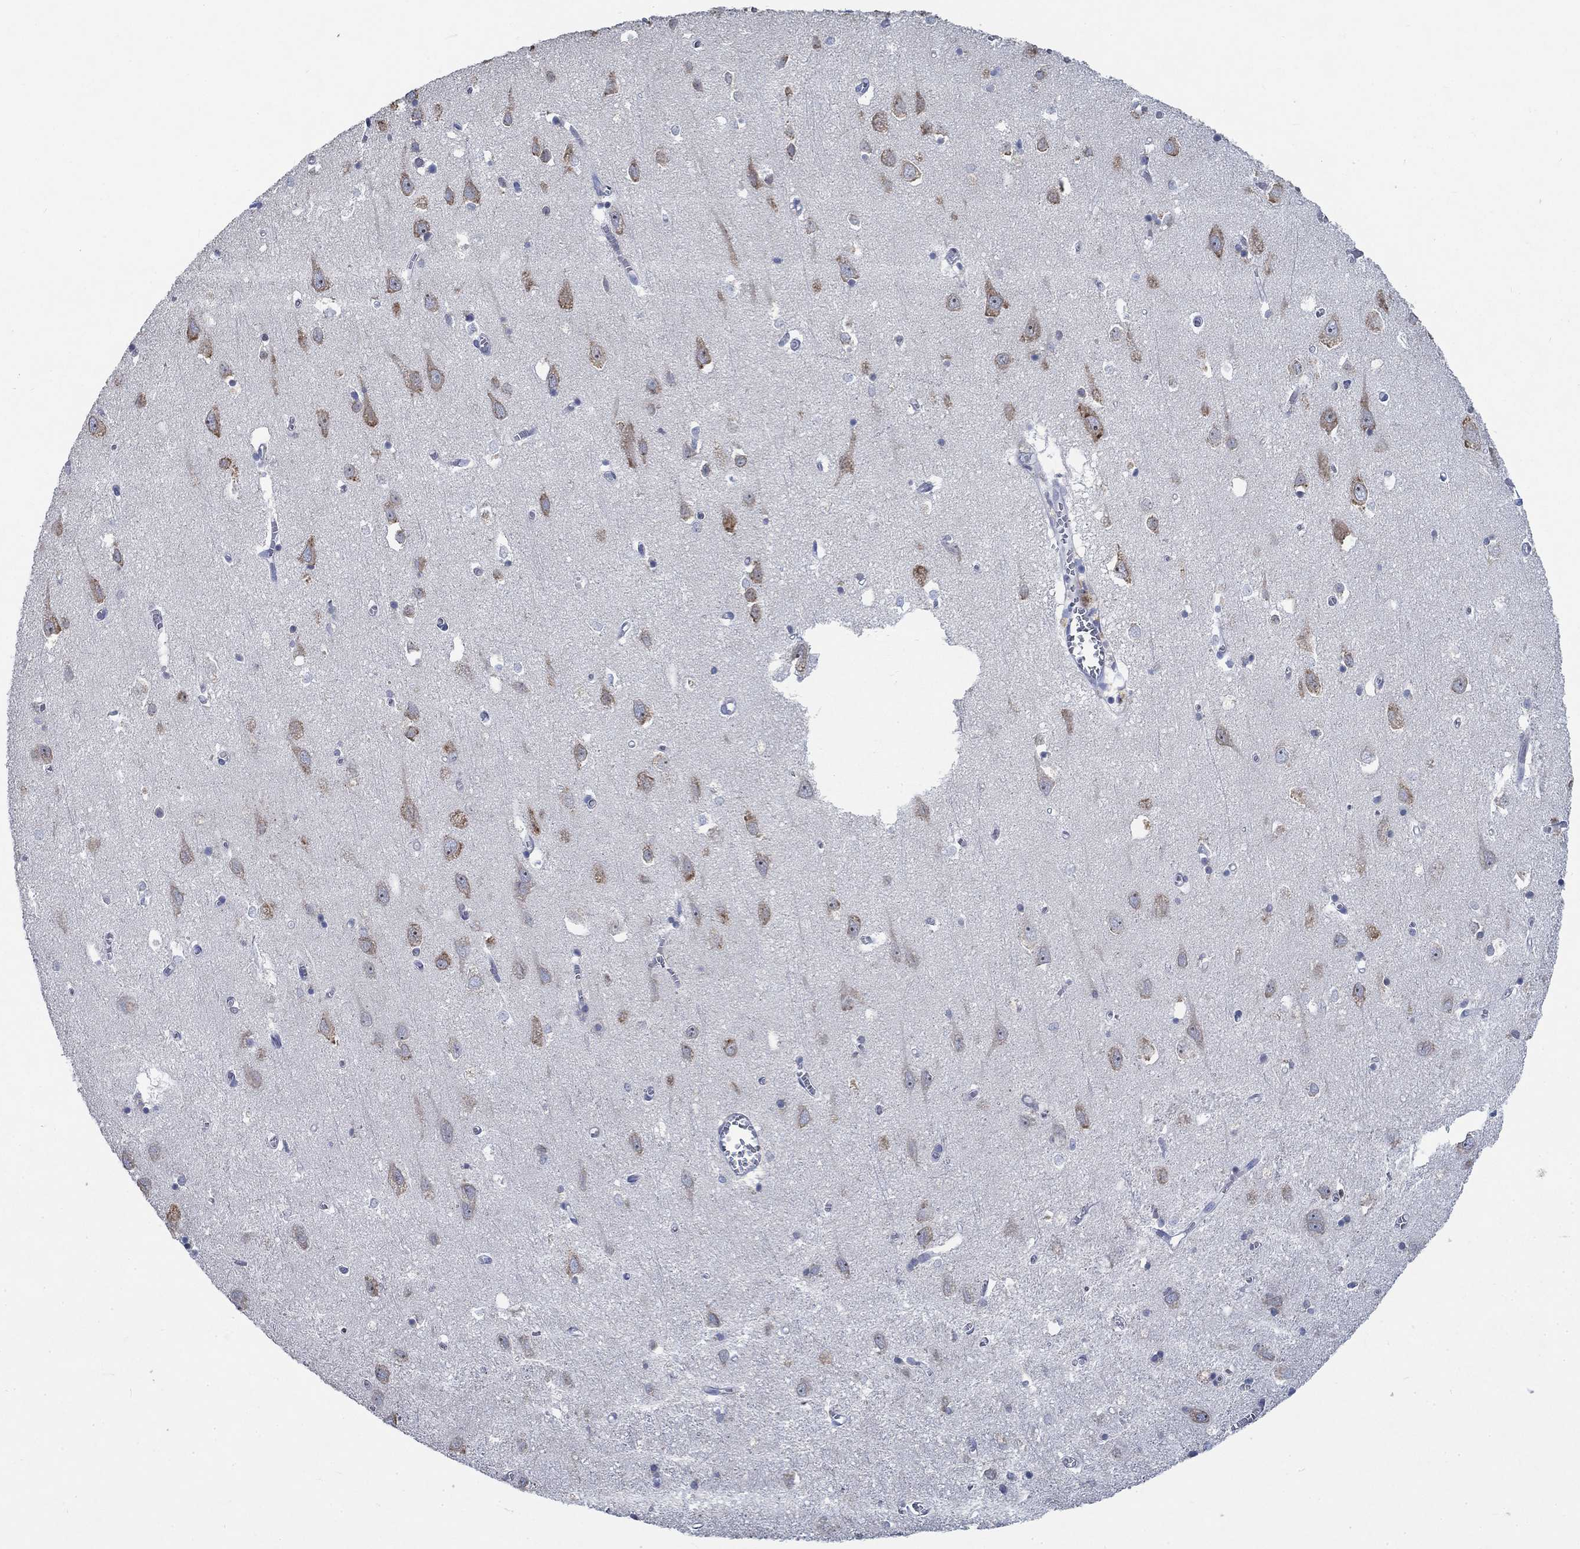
{"staining": {"intensity": "negative", "quantity": "none", "location": "none"}, "tissue": "cerebral cortex", "cell_type": "Endothelial cells", "image_type": "normal", "snomed": [{"axis": "morphology", "description": "Normal tissue, NOS"}, {"axis": "topography", "description": "Cerebral cortex"}], "caption": "This is an IHC micrograph of normal cerebral cortex. There is no positivity in endothelial cells.", "gene": "MMP24", "patient": {"sex": "male", "age": 70}}